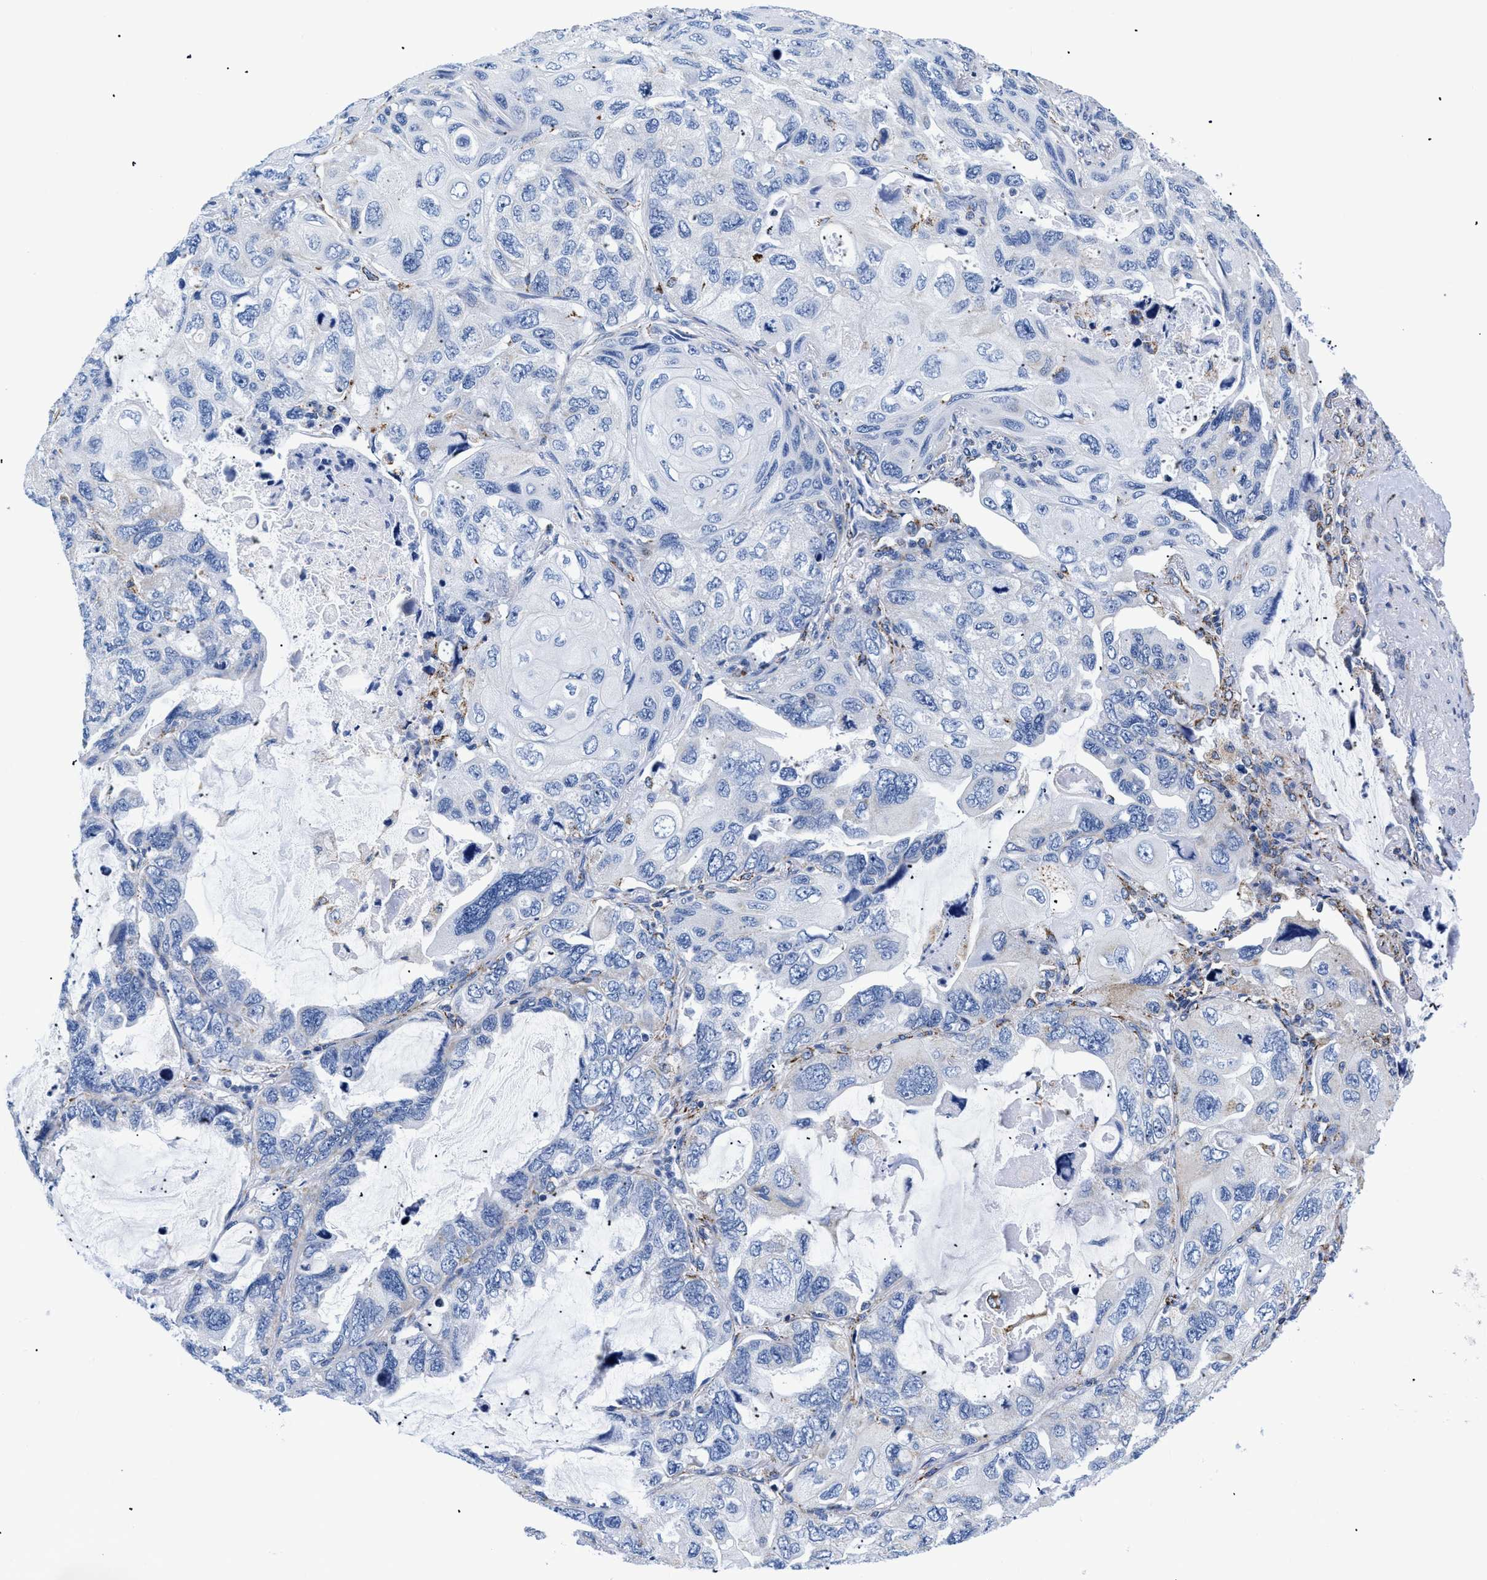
{"staining": {"intensity": "negative", "quantity": "none", "location": "none"}, "tissue": "lung cancer", "cell_type": "Tumor cells", "image_type": "cancer", "snomed": [{"axis": "morphology", "description": "Squamous cell carcinoma, NOS"}, {"axis": "topography", "description": "Lung"}], "caption": "DAB (3,3'-diaminobenzidine) immunohistochemical staining of human lung cancer reveals no significant staining in tumor cells.", "gene": "GPR149", "patient": {"sex": "female", "age": 73}}